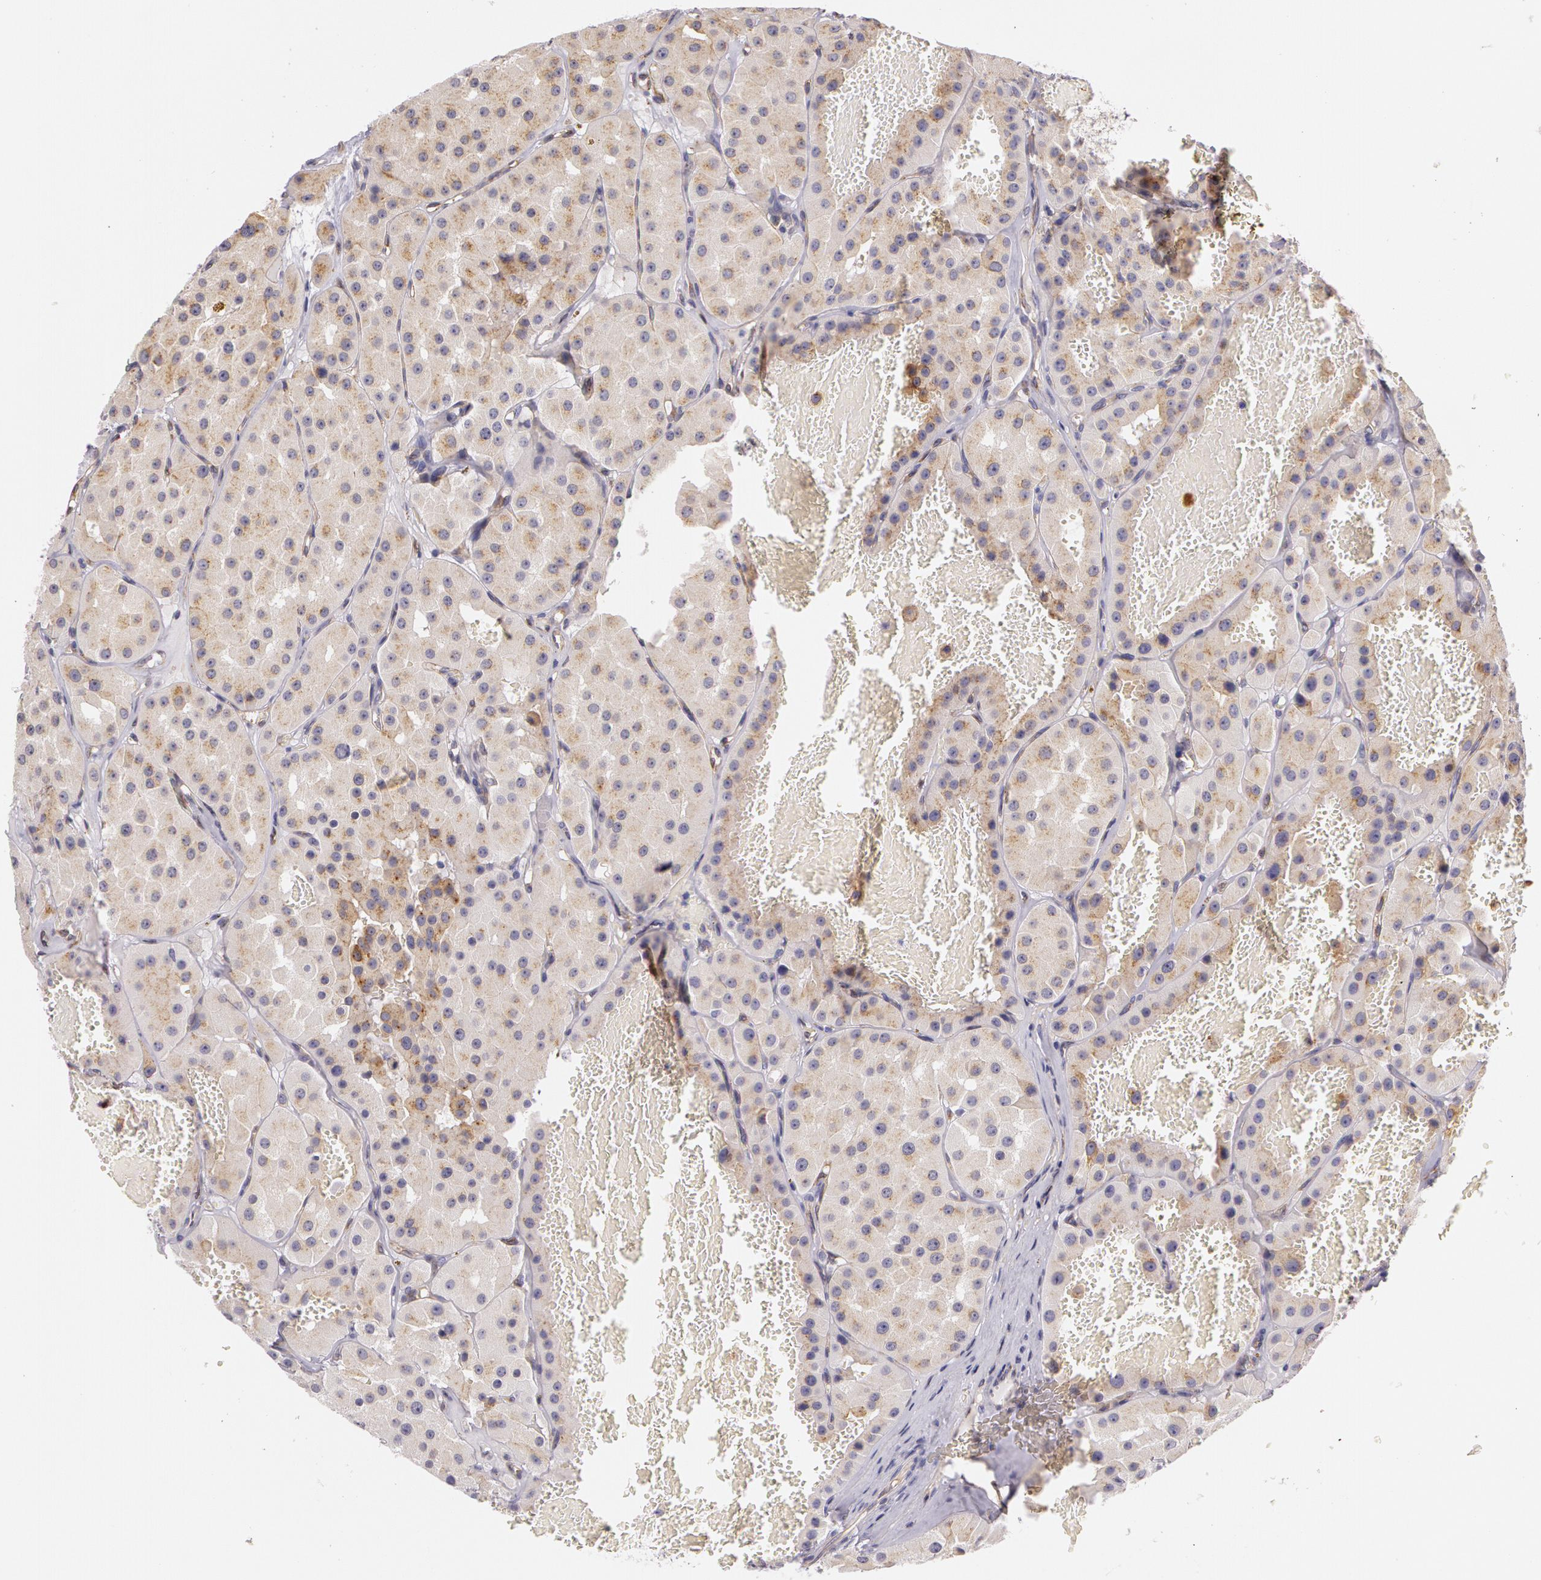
{"staining": {"intensity": "moderate", "quantity": ">75%", "location": "cytoplasmic/membranous"}, "tissue": "renal cancer", "cell_type": "Tumor cells", "image_type": "cancer", "snomed": [{"axis": "morphology", "description": "Adenocarcinoma, uncertain malignant potential"}, {"axis": "topography", "description": "Kidney"}], "caption": "Protein expression analysis of human renal cancer reveals moderate cytoplasmic/membranous staining in about >75% of tumor cells.", "gene": "APP", "patient": {"sex": "male", "age": 63}}